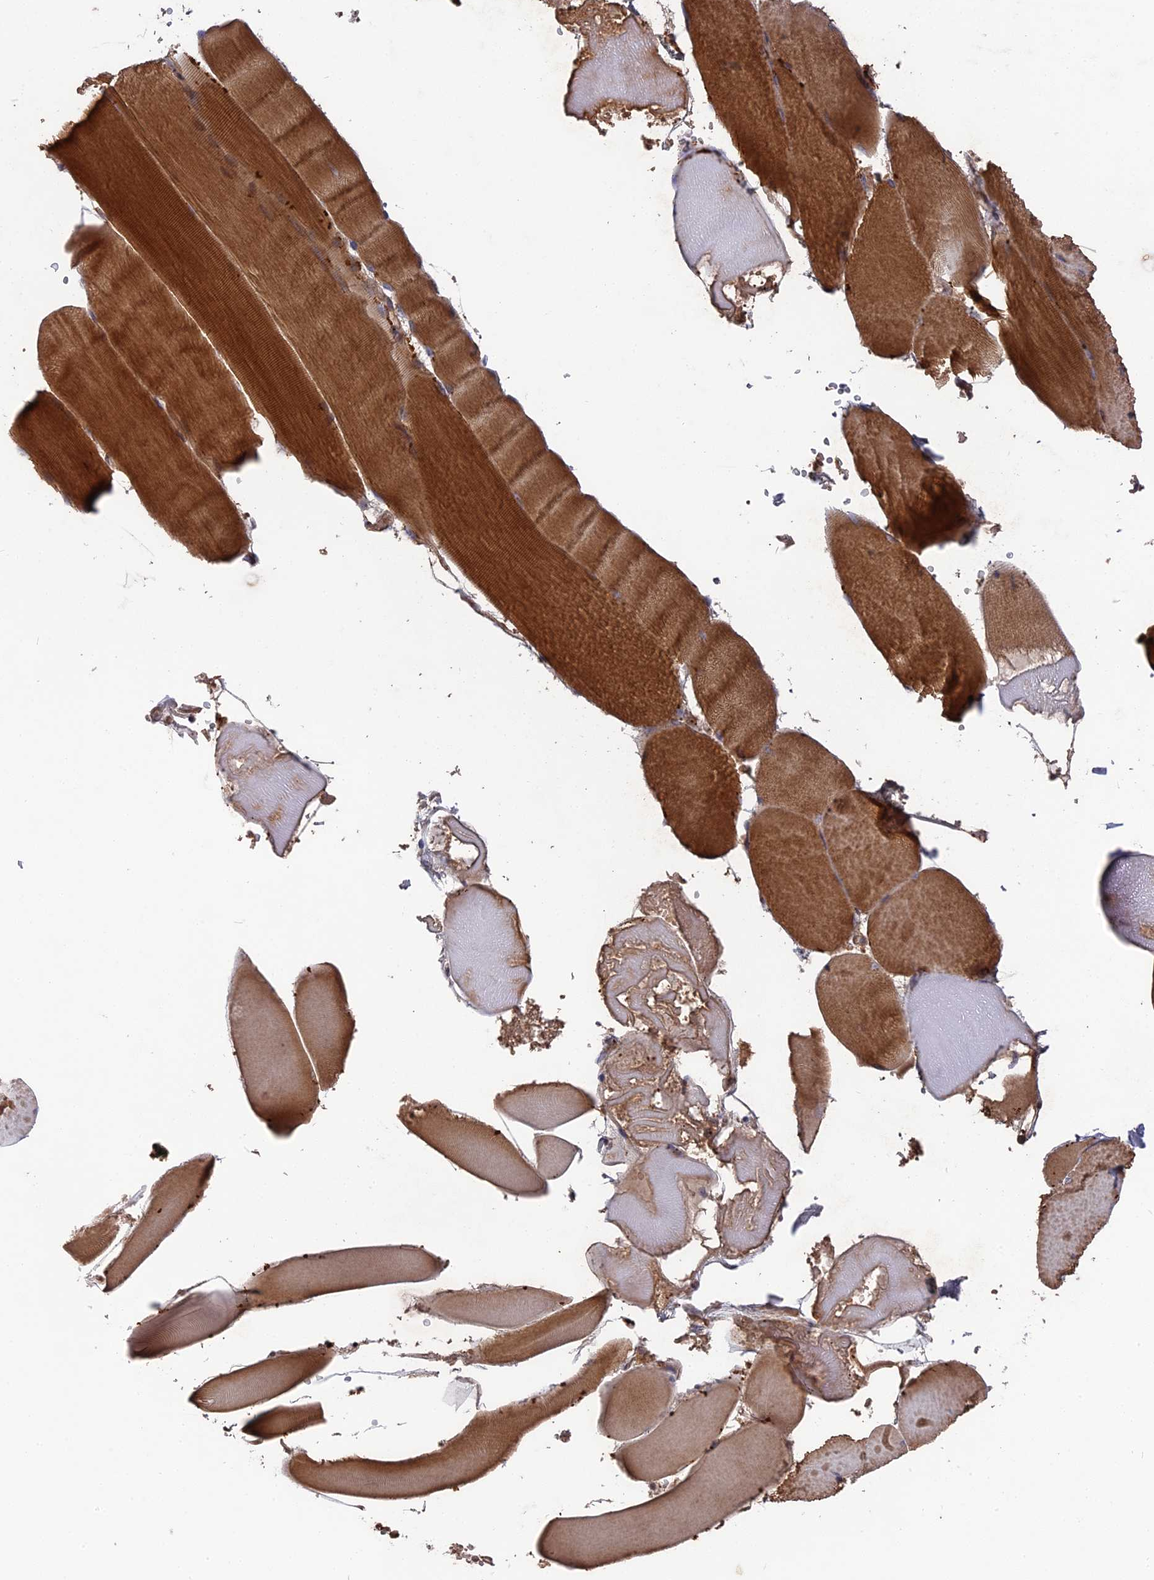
{"staining": {"intensity": "strong", "quantity": ">75%", "location": "cytoplasmic/membranous"}, "tissue": "skeletal muscle", "cell_type": "Myocytes", "image_type": "normal", "snomed": [{"axis": "morphology", "description": "Normal tissue, NOS"}, {"axis": "topography", "description": "Skeletal muscle"}, {"axis": "topography", "description": "Head-Neck"}], "caption": "The photomicrograph demonstrates a brown stain indicating the presence of a protein in the cytoplasmic/membranous of myocytes in skeletal muscle.", "gene": "DEF8", "patient": {"sex": "male", "age": 66}}